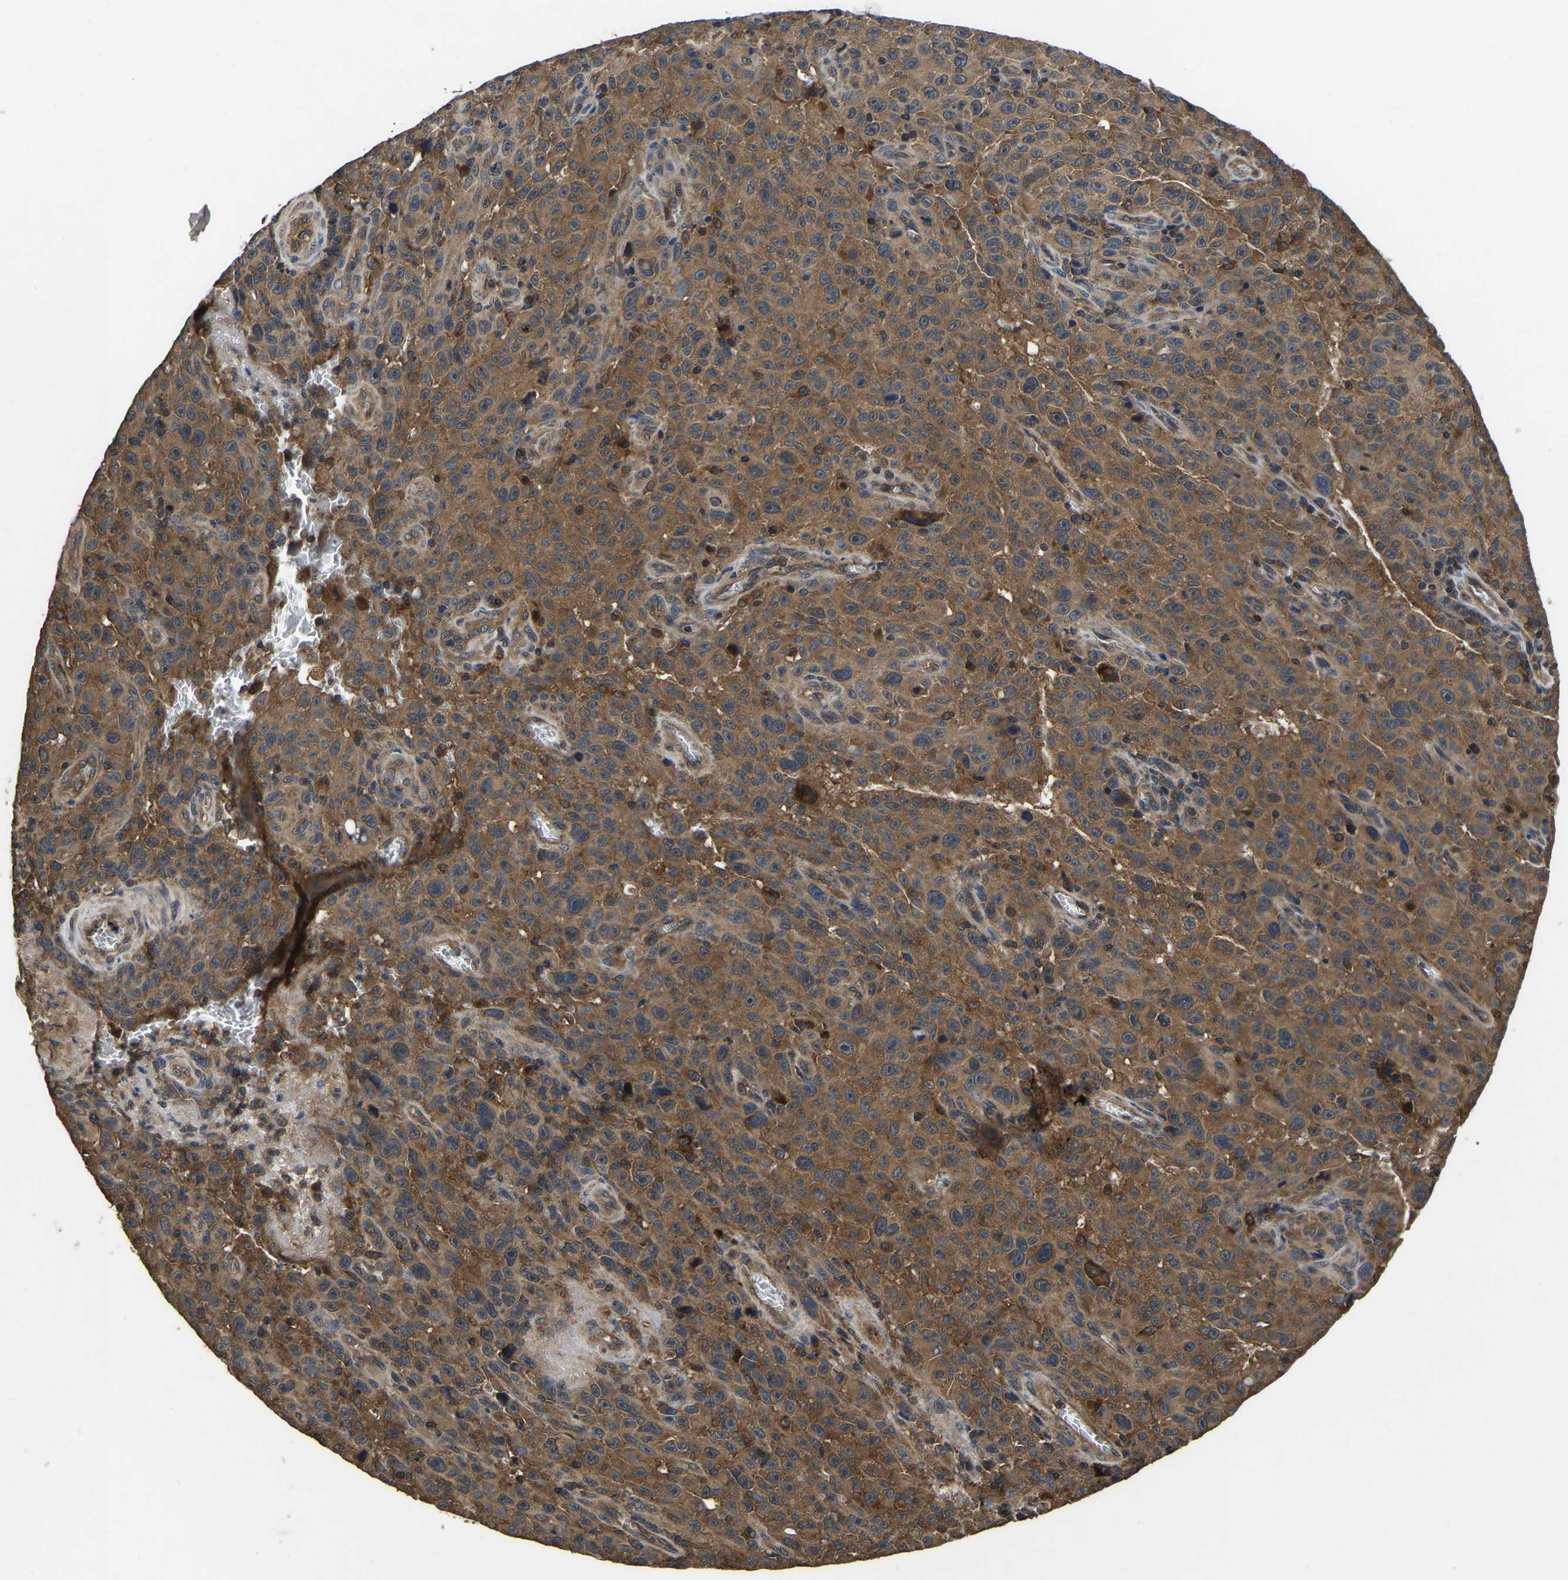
{"staining": {"intensity": "moderate", "quantity": ">75%", "location": "cytoplasmic/membranous"}, "tissue": "melanoma", "cell_type": "Tumor cells", "image_type": "cancer", "snomed": [{"axis": "morphology", "description": "Malignant melanoma, NOS"}, {"axis": "topography", "description": "Skin"}], "caption": "Tumor cells show medium levels of moderate cytoplasmic/membranous expression in approximately >75% of cells in human melanoma.", "gene": "CRYZL1", "patient": {"sex": "female", "age": 82}}